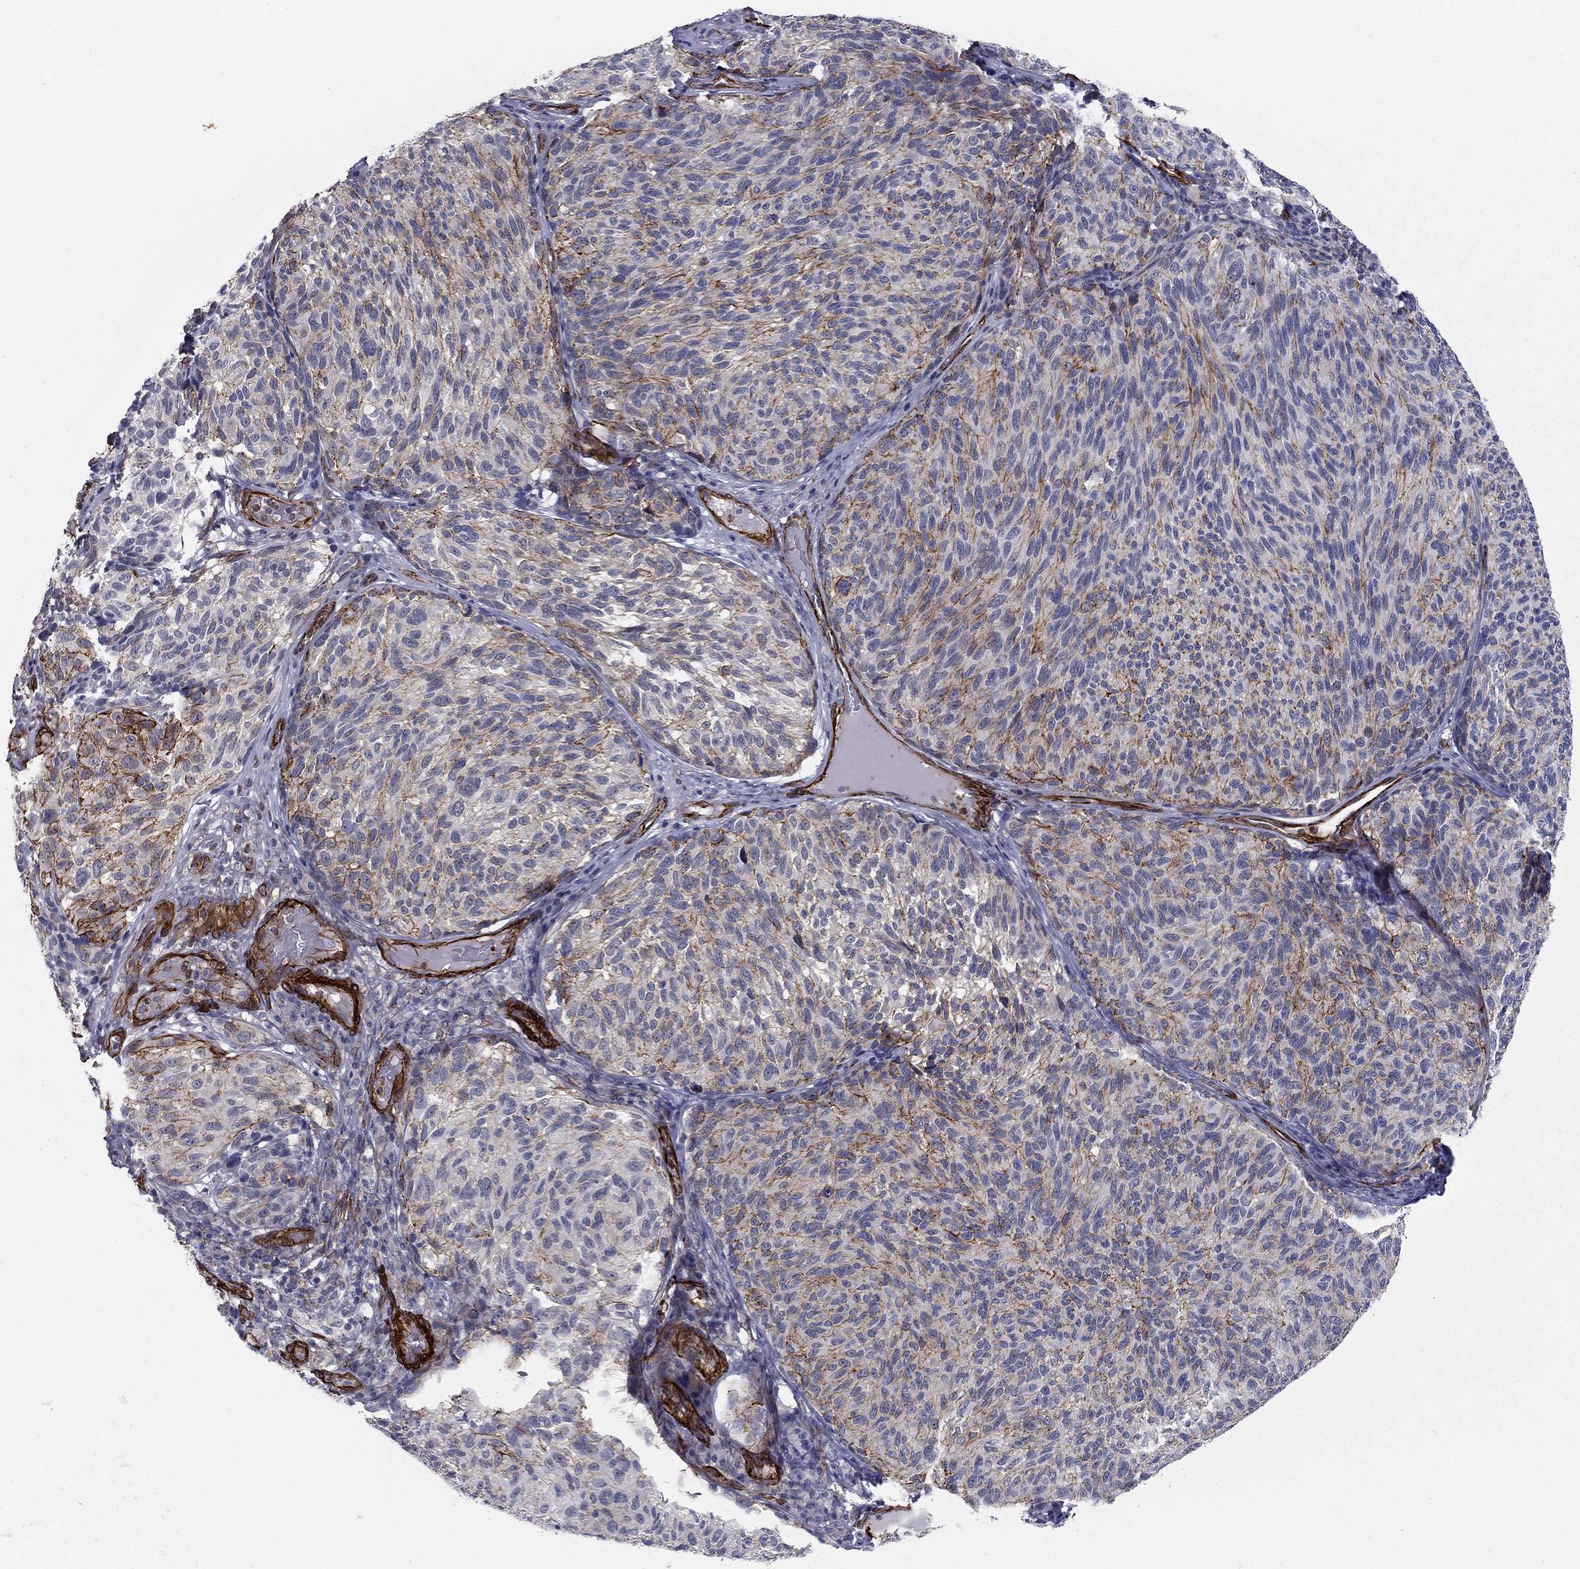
{"staining": {"intensity": "strong", "quantity": "<25%", "location": "cytoplasmic/membranous"}, "tissue": "melanoma", "cell_type": "Tumor cells", "image_type": "cancer", "snomed": [{"axis": "morphology", "description": "Malignant melanoma, NOS"}, {"axis": "topography", "description": "Skin"}], "caption": "An immunohistochemistry (IHC) photomicrograph of neoplastic tissue is shown. Protein staining in brown labels strong cytoplasmic/membranous positivity in melanoma within tumor cells. The staining was performed using DAB to visualize the protein expression in brown, while the nuclei were stained in blue with hematoxylin (Magnification: 20x).", "gene": "KRBA1", "patient": {"sex": "female", "age": 73}}